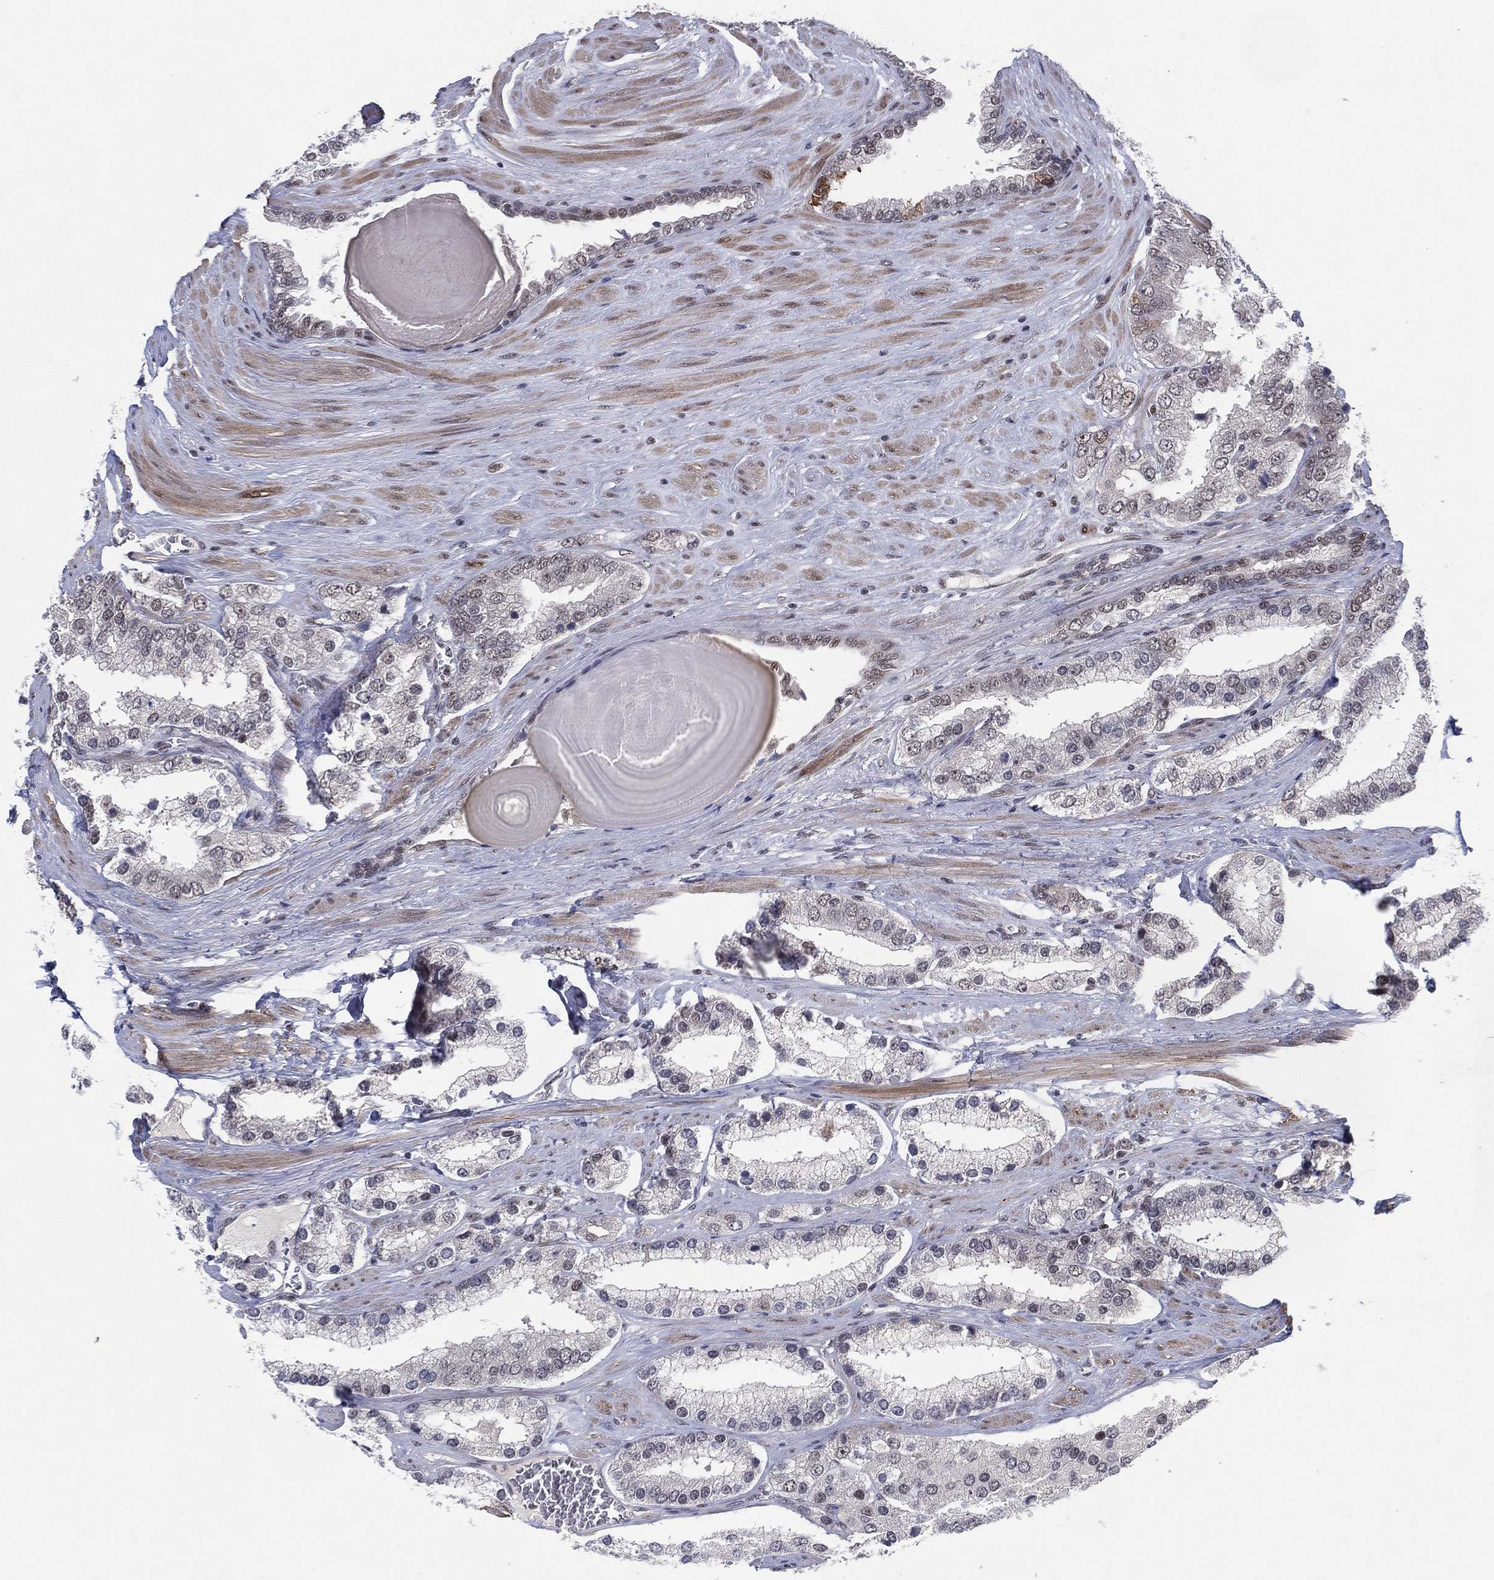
{"staining": {"intensity": "weak", "quantity": "<25%", "location": "nuclear"}, "tissue": "prostate cancer", "cell_type": "Tumor cells", "image_type": "cancer", "snomed": [{"axis": "morphology", "description": "Adenocarcinoma, Low grade"}, {"axis": "topography", "description": "Prostate"}], "caption": "This is an immunohistochemistry (IHC) photomicrograph of human prostate cancer. There is no positivity in tumor cells.", "gene": "DGCR8", "patient": {"sex": "male", "age": 69}}